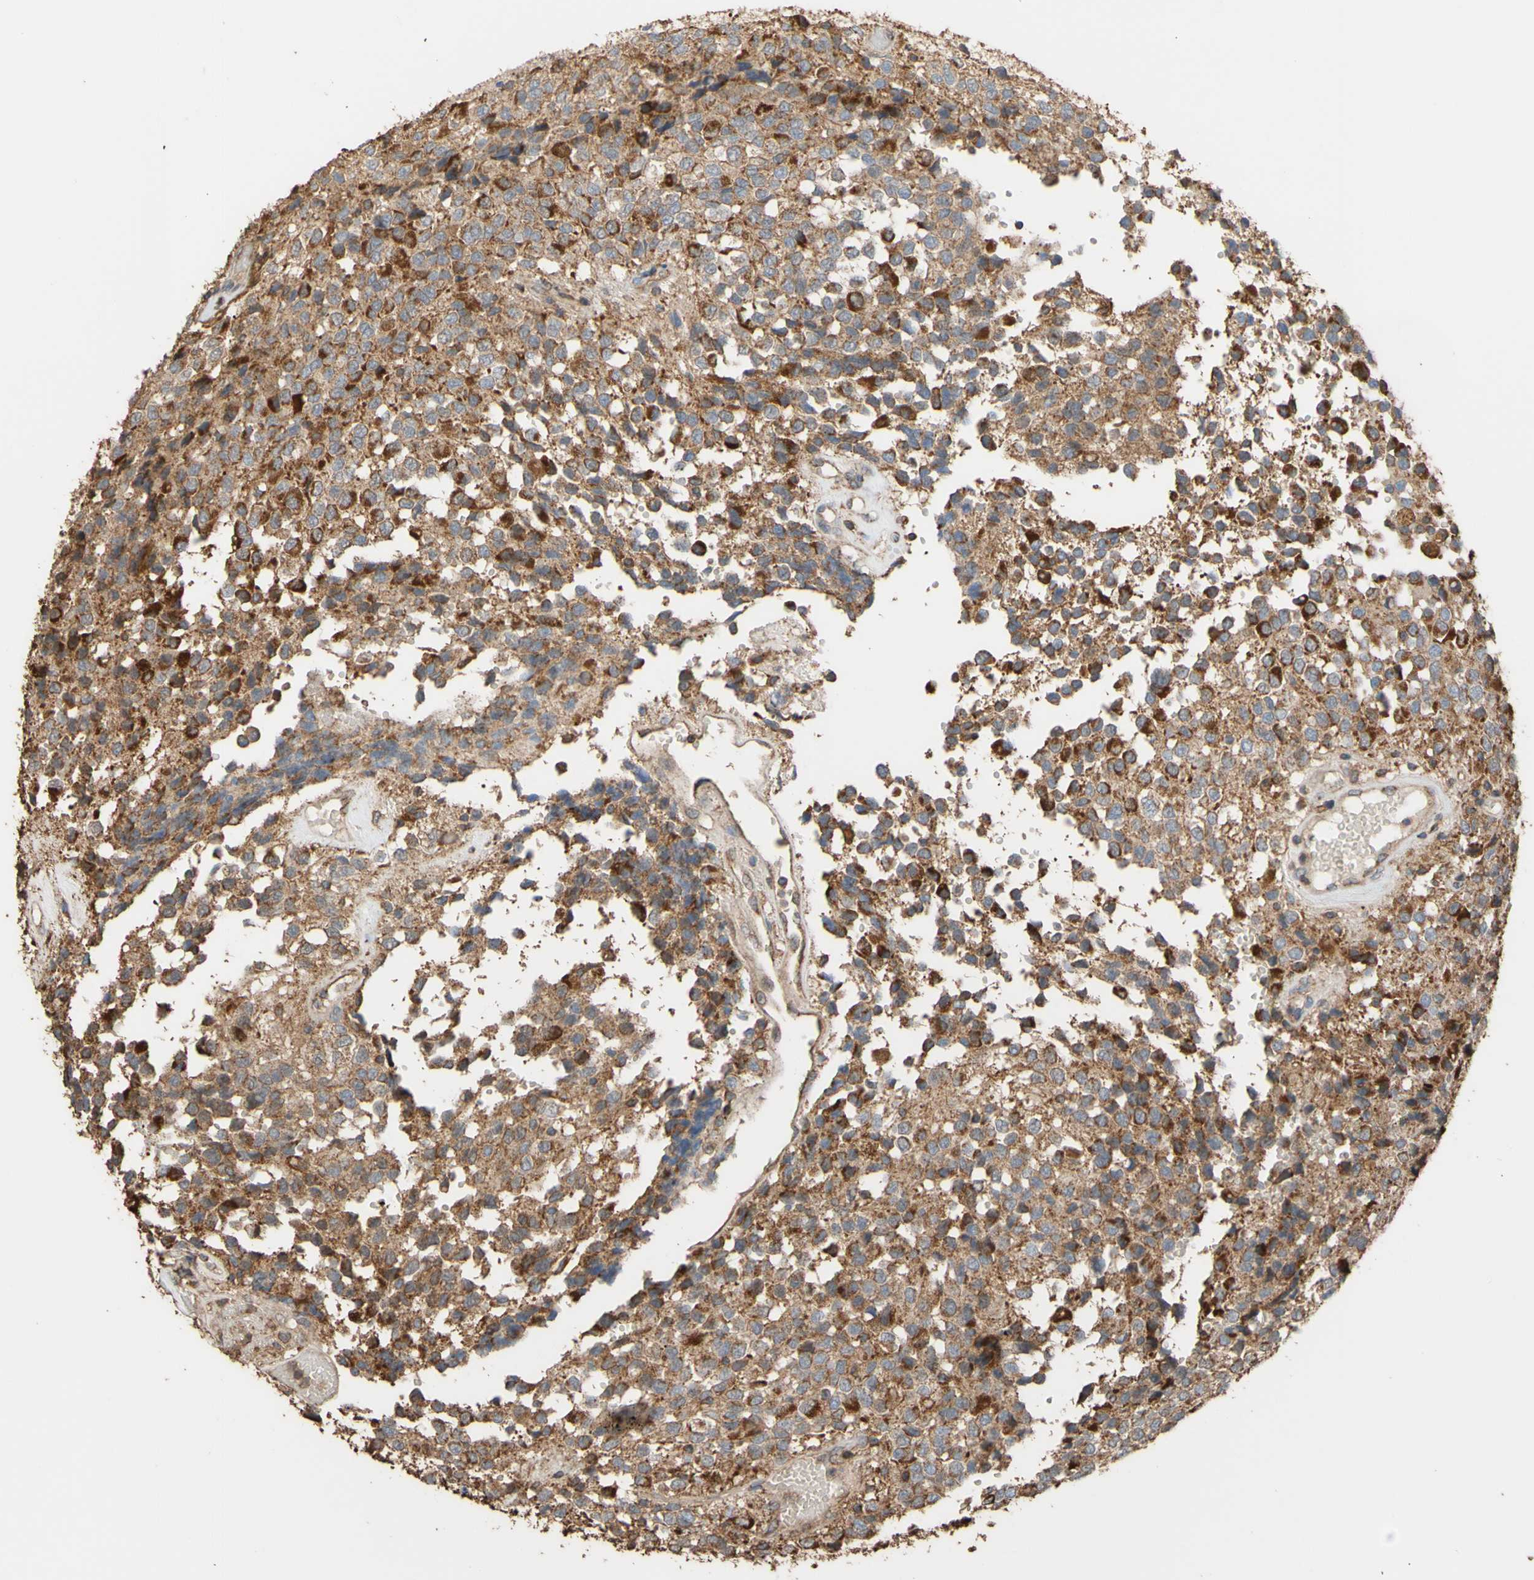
{"staining": {"intensity": "moderate", "quantity": ">75%", "location": "cytoplasmic/membranous"}, "tissue": "glioma", "cell_type": "Tumor cells", "image_type": "cancer", "snomed": [{"axis": "morphology", "description": "Glioma, malignant, High grade"}, {"axis": "topography", "description": "Brain"}], "caption": "High-power microscopy captured an immunohistochemistry image of malignant high-grade glioma, revealing moderate cytoplasmic/membranous staining in about >75% of tumor cells.", "gene": "ALDH9A1", "patient": {"sex": "male", "age": 32}}